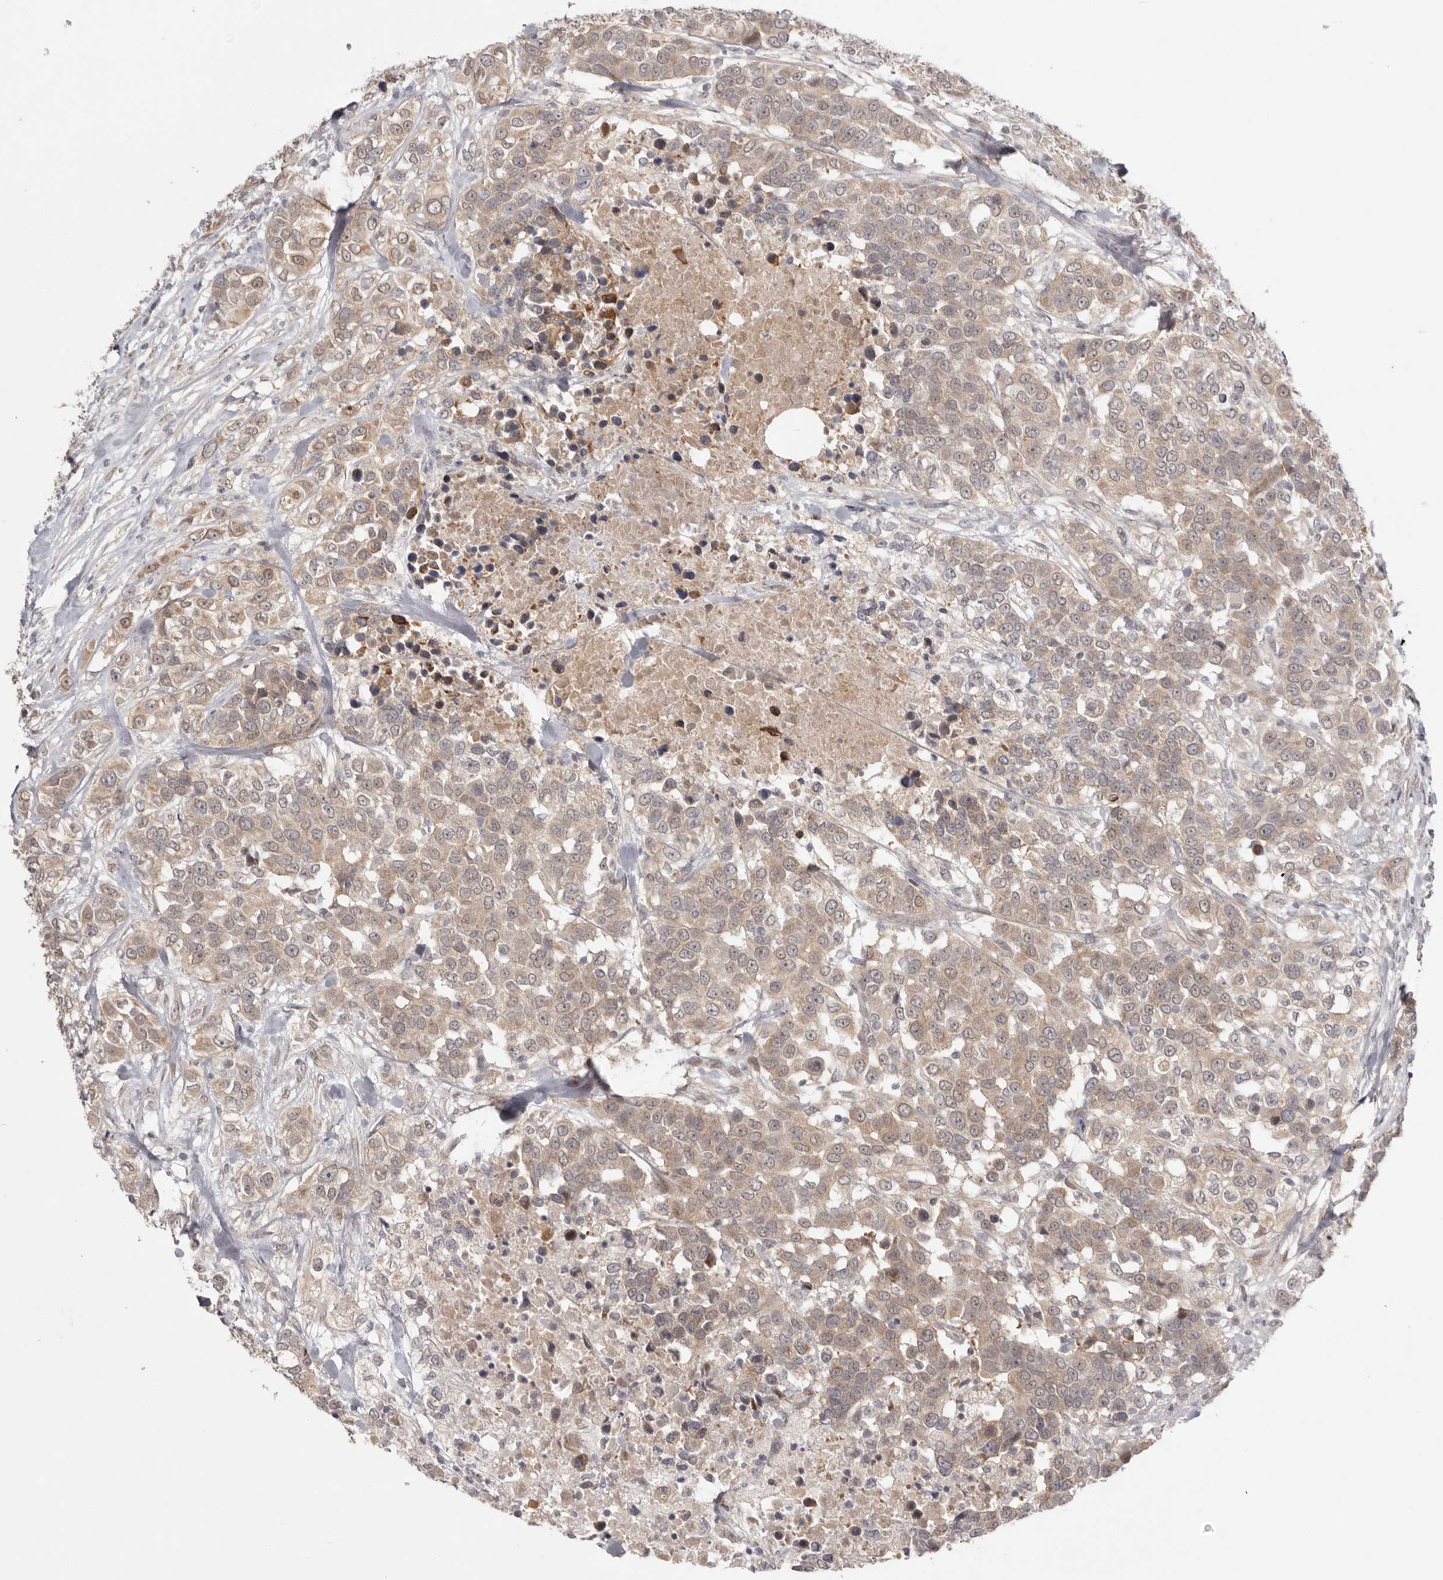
{"staining": {"intensity": "weak", "quantity": ">75%", "location": "cytoplasmic/membranous"}, "tissue": "urothelial cancer", "cell_type": "Tumor cells", "image_type": "cancer", "snomed": [{"axis": "morphology", "description": "Urothelial carcinoma, High grade"}, {"axis": "topography", "description": "Urinary bladder"}], "caption": "This photomicrograph reveals immunohistochemistry (IHC) staining of human urothelial cancer, with low weak cytoplasmic/membranous staining in approximately >75% of tumor cells.", "gene": "NSUN4", "patient": {"sex": "female", "age": 80}}